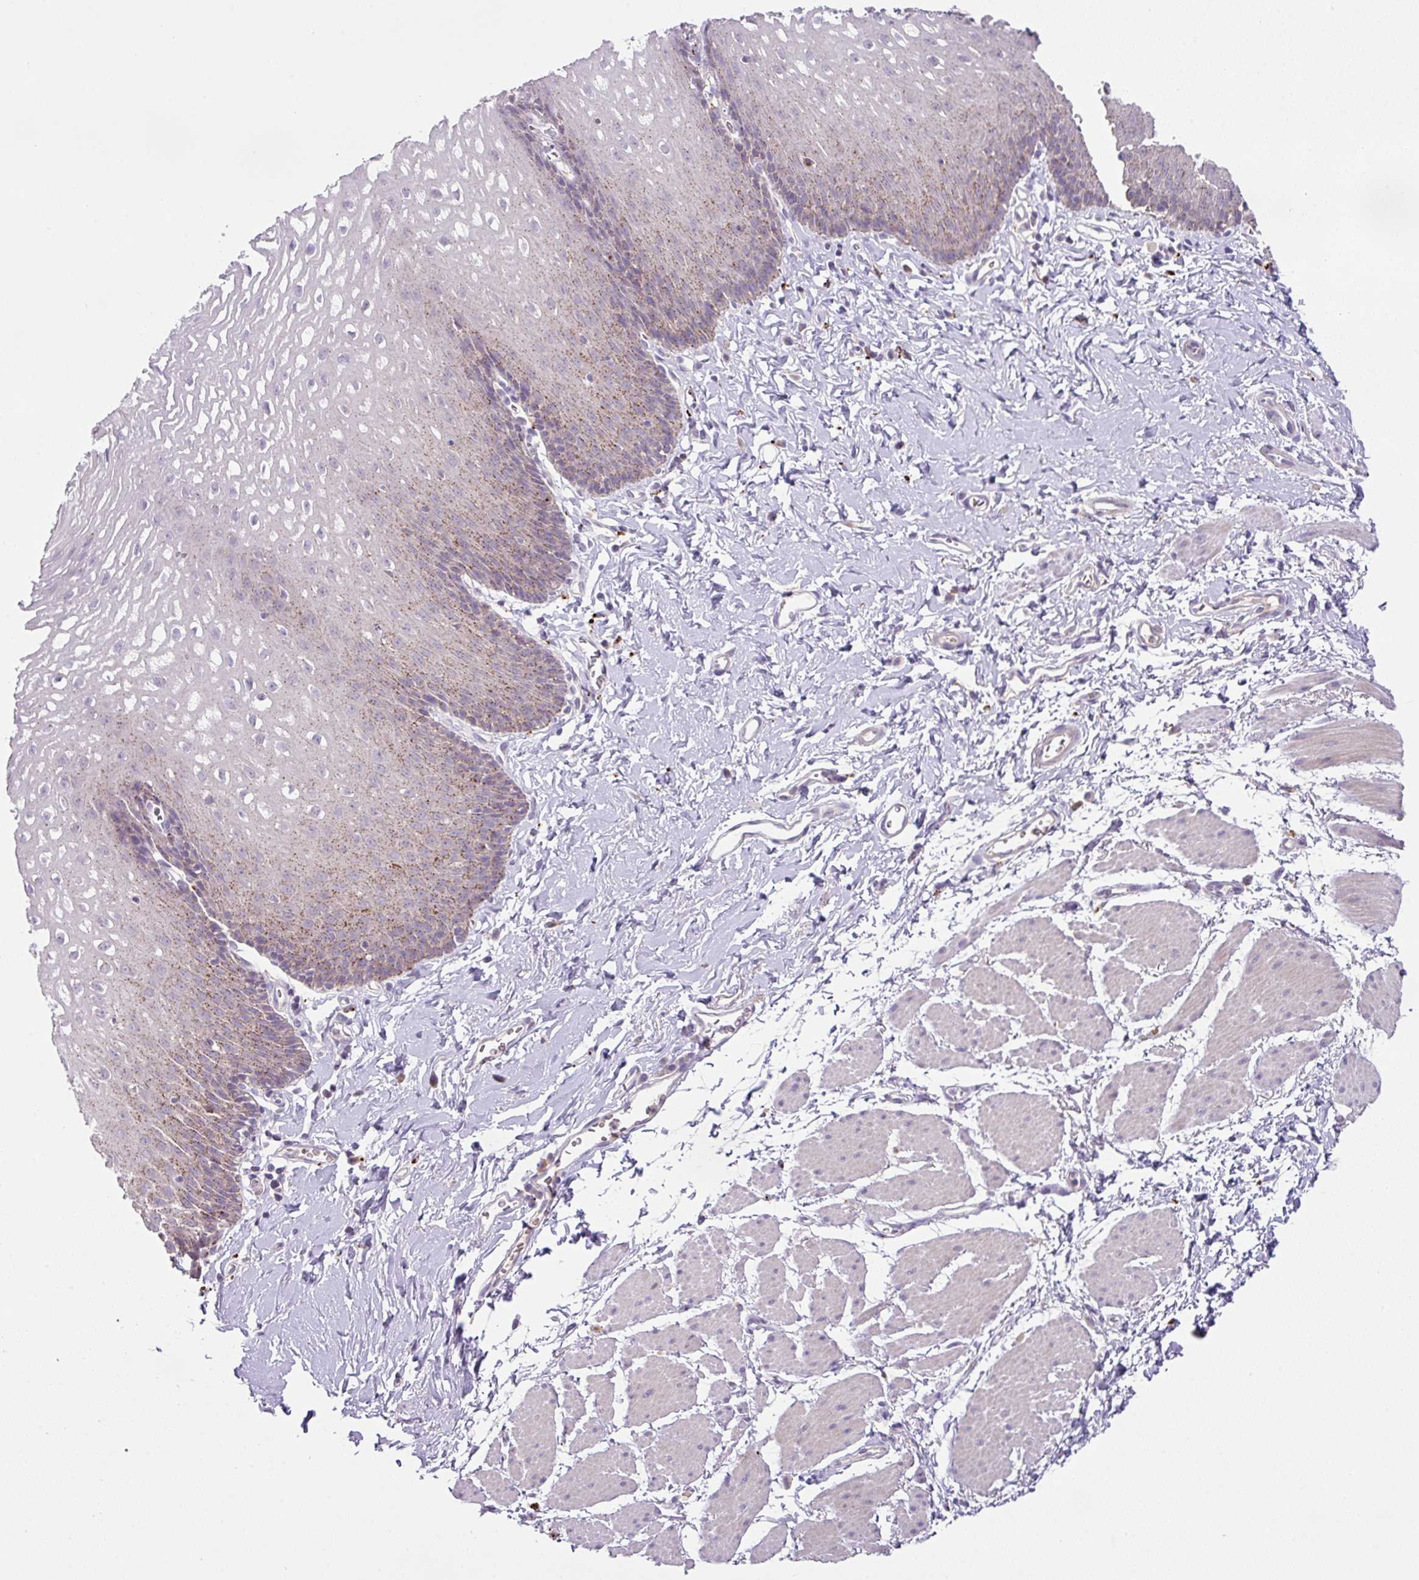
{"staining": {"intensity": "weak", "quantity": "25%-75%", "location": "cytoplasmic/membranous"}, "tissue": "esophagus", "cell_type": "Squamous epithelial cells", "image_type": "normal", "snomed": [{"axis": "morphology", "description": "Normal tissue, NOS"}, {"axis": "topography", "description": "Esophagus"}], "caption": "Immunohistochemical staining of benign esophagus reveals low levels of weak cytoplasmic/membranous staining in approximately 25%-75% of squamous epithelial cells. The staining was performed using DAB (3,3'-diaminobenzidine), with brown indicating positive protein expression. Nuclei are stained blue with hematoxylin.", "gene": "PLEKHH3", "patient": {"sex": "male", "age": 70}}